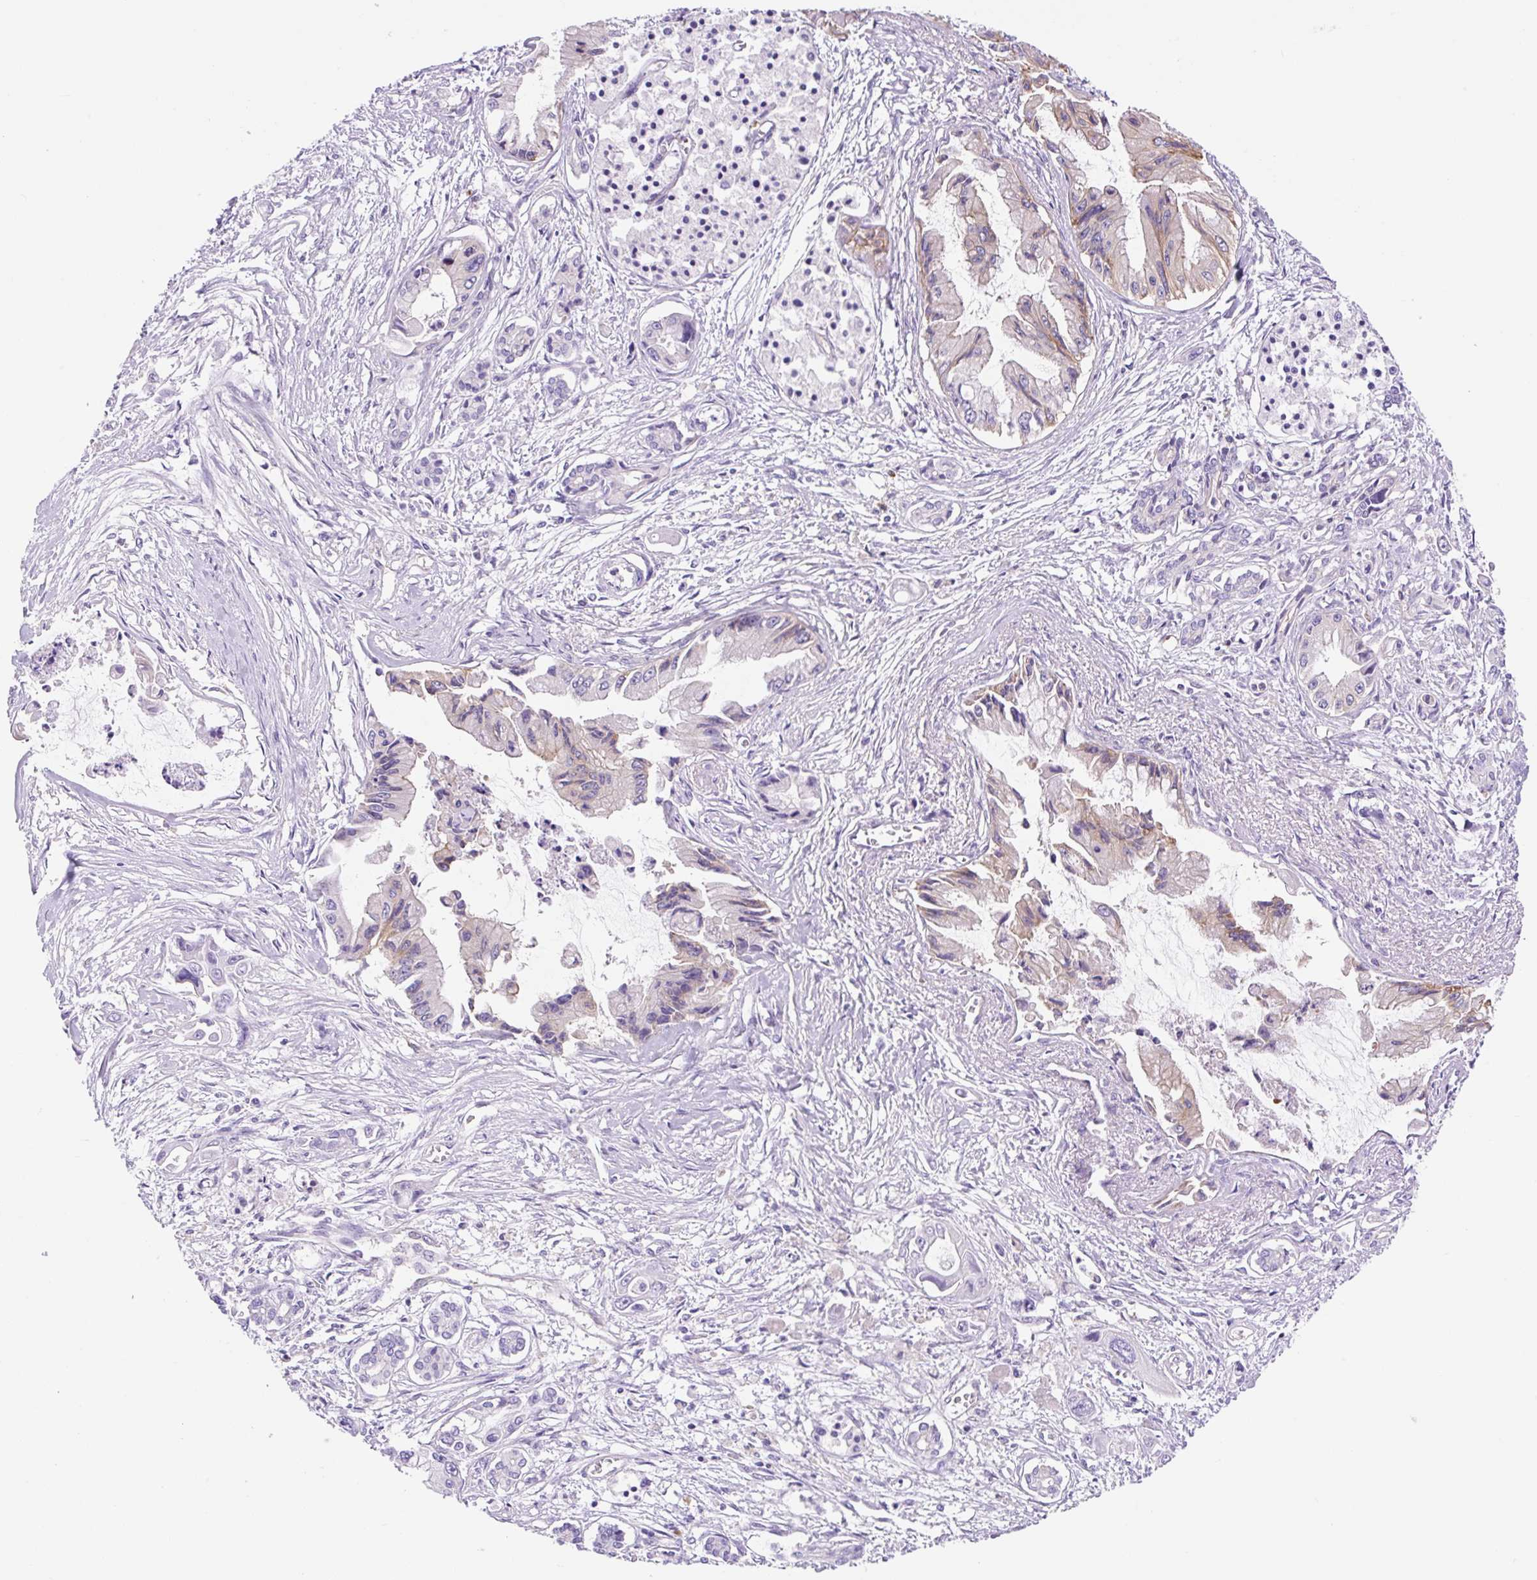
{"staining": {"intensity": "weak", "quantity": "<25%", "location": "cytoplasmic/membranous"}, "tissue": "pancreatic cancer", "cell_type": "Tumor cells", "image_type": "cancer", "snomed": [{"axis": "morphology", "description": "Adenocarcinoma, NOS"}, {"axis": "topography", "description": "Pancreas"}], "caption": "Human pancreatic cancer (adenocarcinoma) stained for a protein using IHC demonstrates no staining in tumor cells.", "gene": "DNM2", "patient": {"sex": "male", "age": 84}}